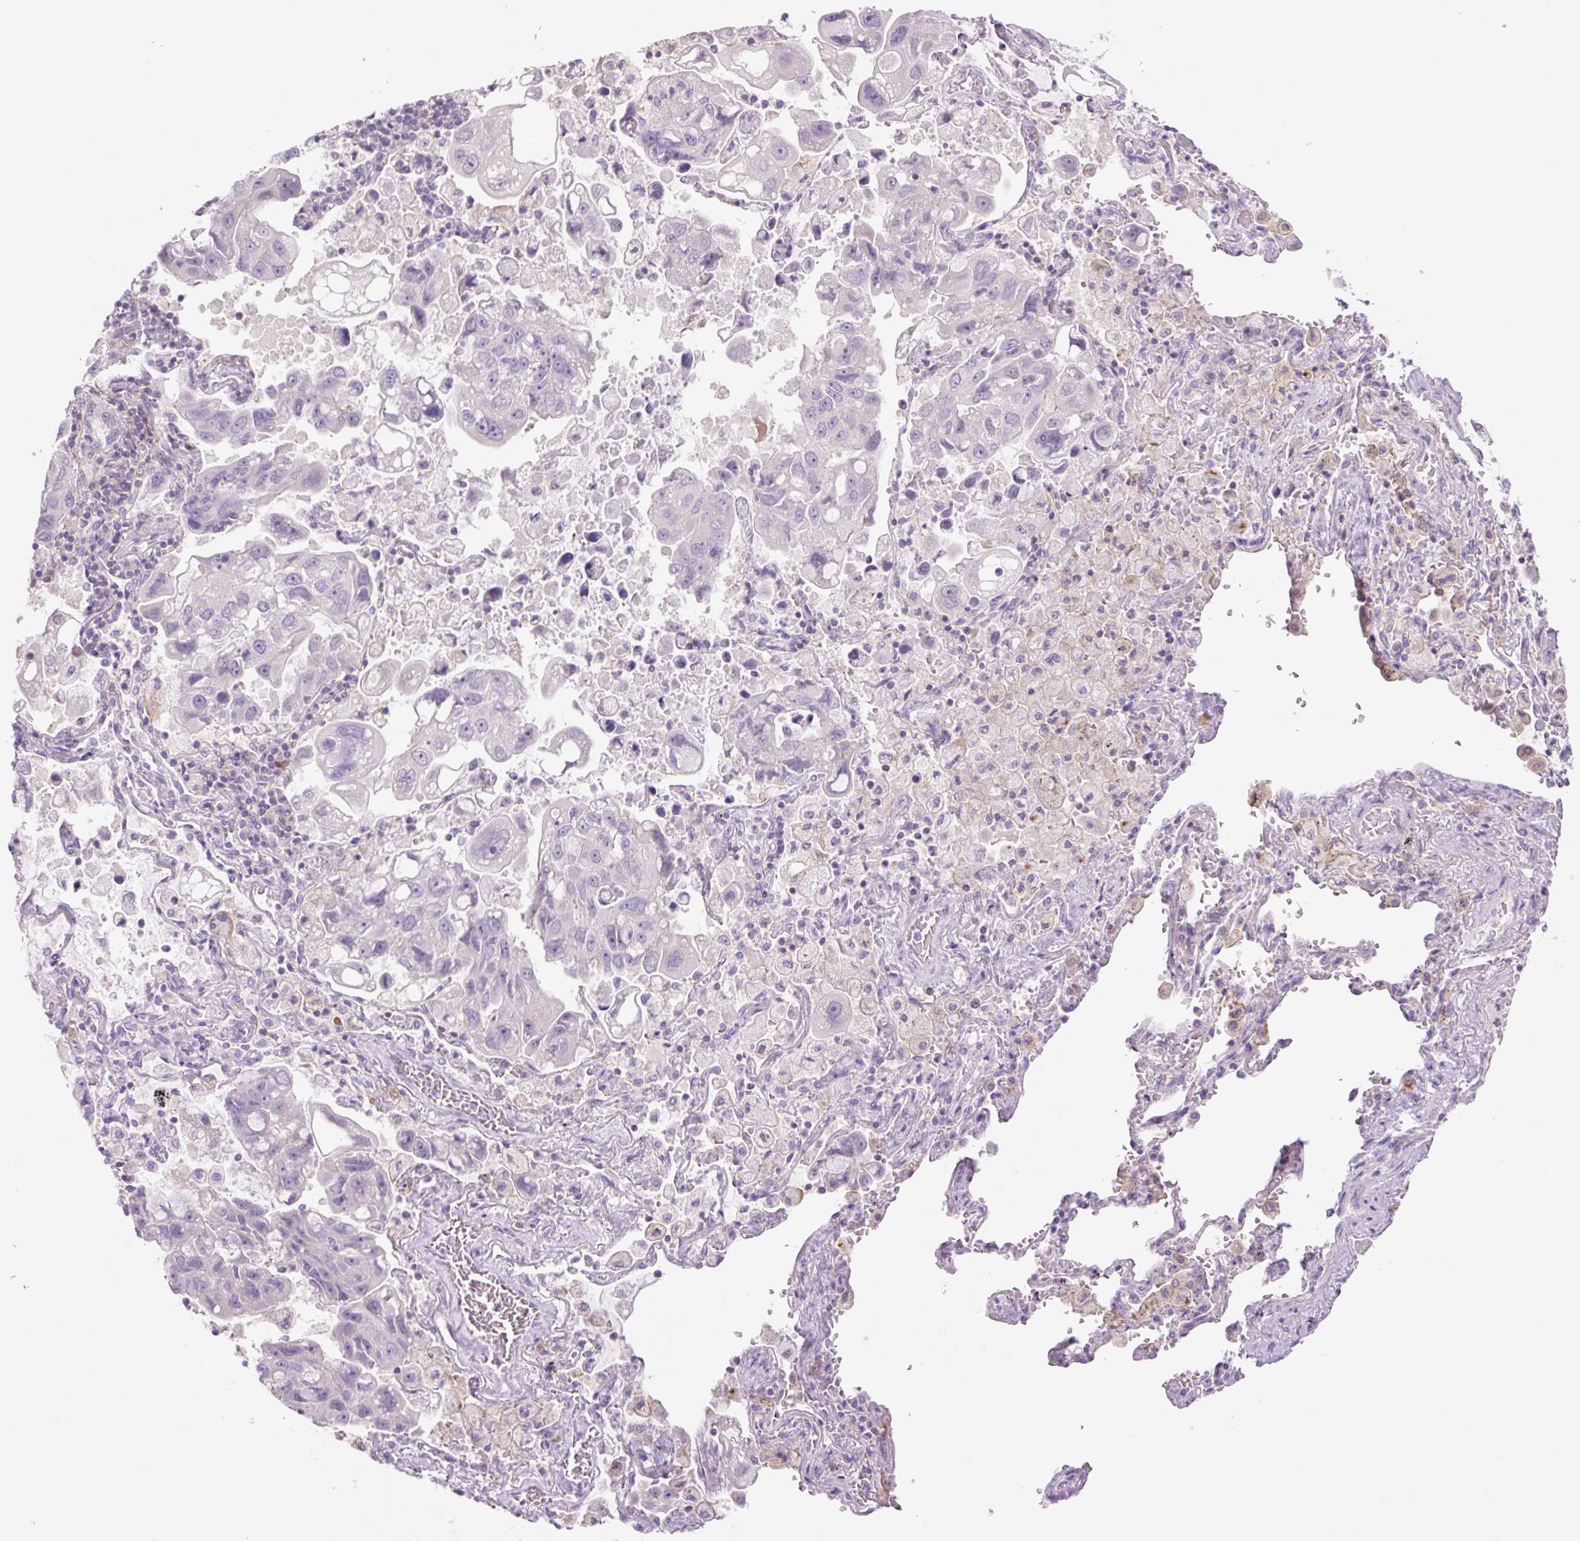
{"staining": {"intensity": "negative", "quantity": "none", "location": "none"}, "tissue": "lung cancer", "cell_type": "Tumor cells", "image_type": "cancer", "snomed": [{"axis": "morphology", "description": "Adenocarcinoma, NOS"}, {"axis": "topography", "description": "Lung"}], "caption": "Immunohistochemistry (IHC) of lung cancer (adenocarcinoma) displays no positivity in tumor cells.", "gene": "GRID2", "patient": {"sex": "male", "age": 64}}